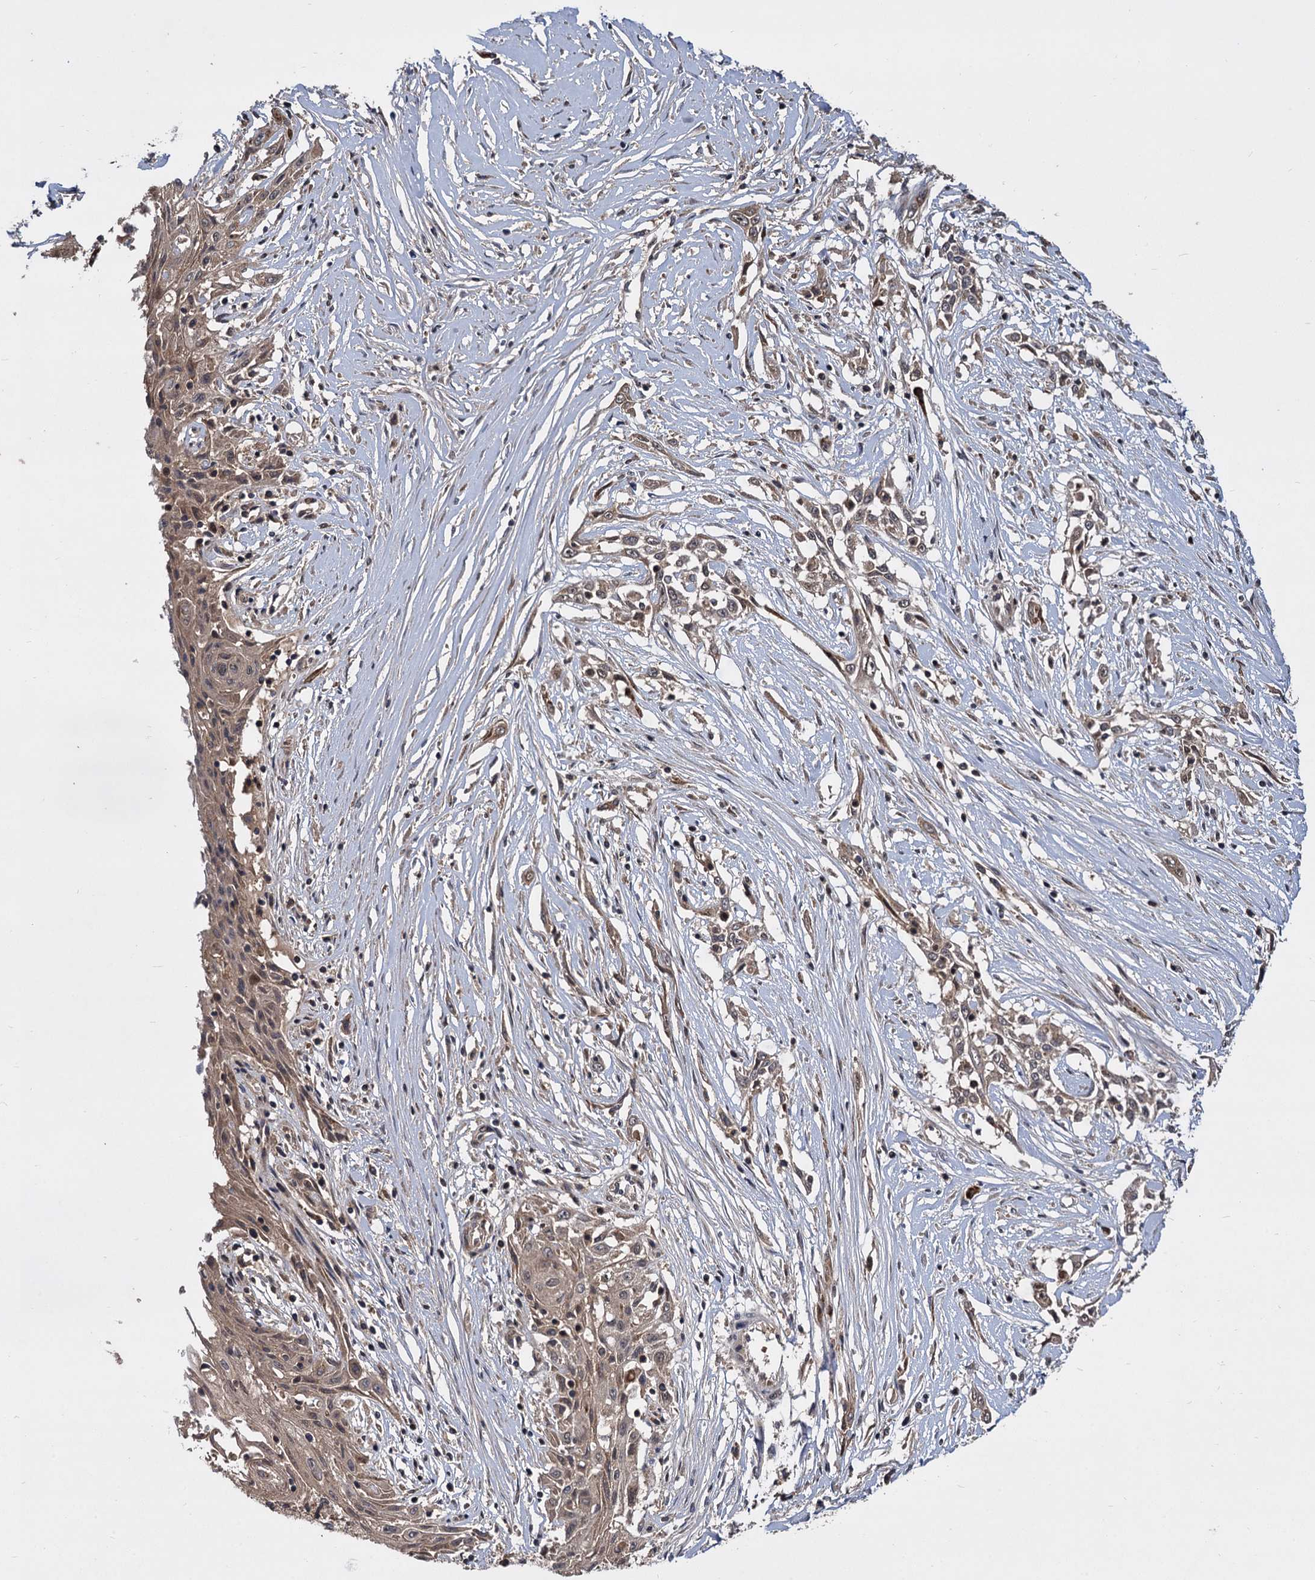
{"staining": {"intensity": "weak", "quantity": ">75%", "location": "cytoplasmic/membranous"}, "tissue": "skin cancer", "cell_type": "Tumor cells", "image_type": "cancer", "snomed": [{"axis": "morphology", "description": "Squamous cell carcinoma, NOS"}, {"axis": "morphology", "description": "Squamous cell carcinoma, metastatic, NOS"}, {"axis": "topography", "description": "Skin"}, {"axis": "topography", "description": "Lymph node"}], "caption": "An immunohistochemistry (IHC) image of tumor tissue is shown. Protein staining in brown shows weak cytoplasmic/membranous positivity in skin cancer within tumor cells. (IHC, brightfield microscopy, high magnification).", "gene": "INPPL1", "patient": {"sex": "male", "age": 75}}